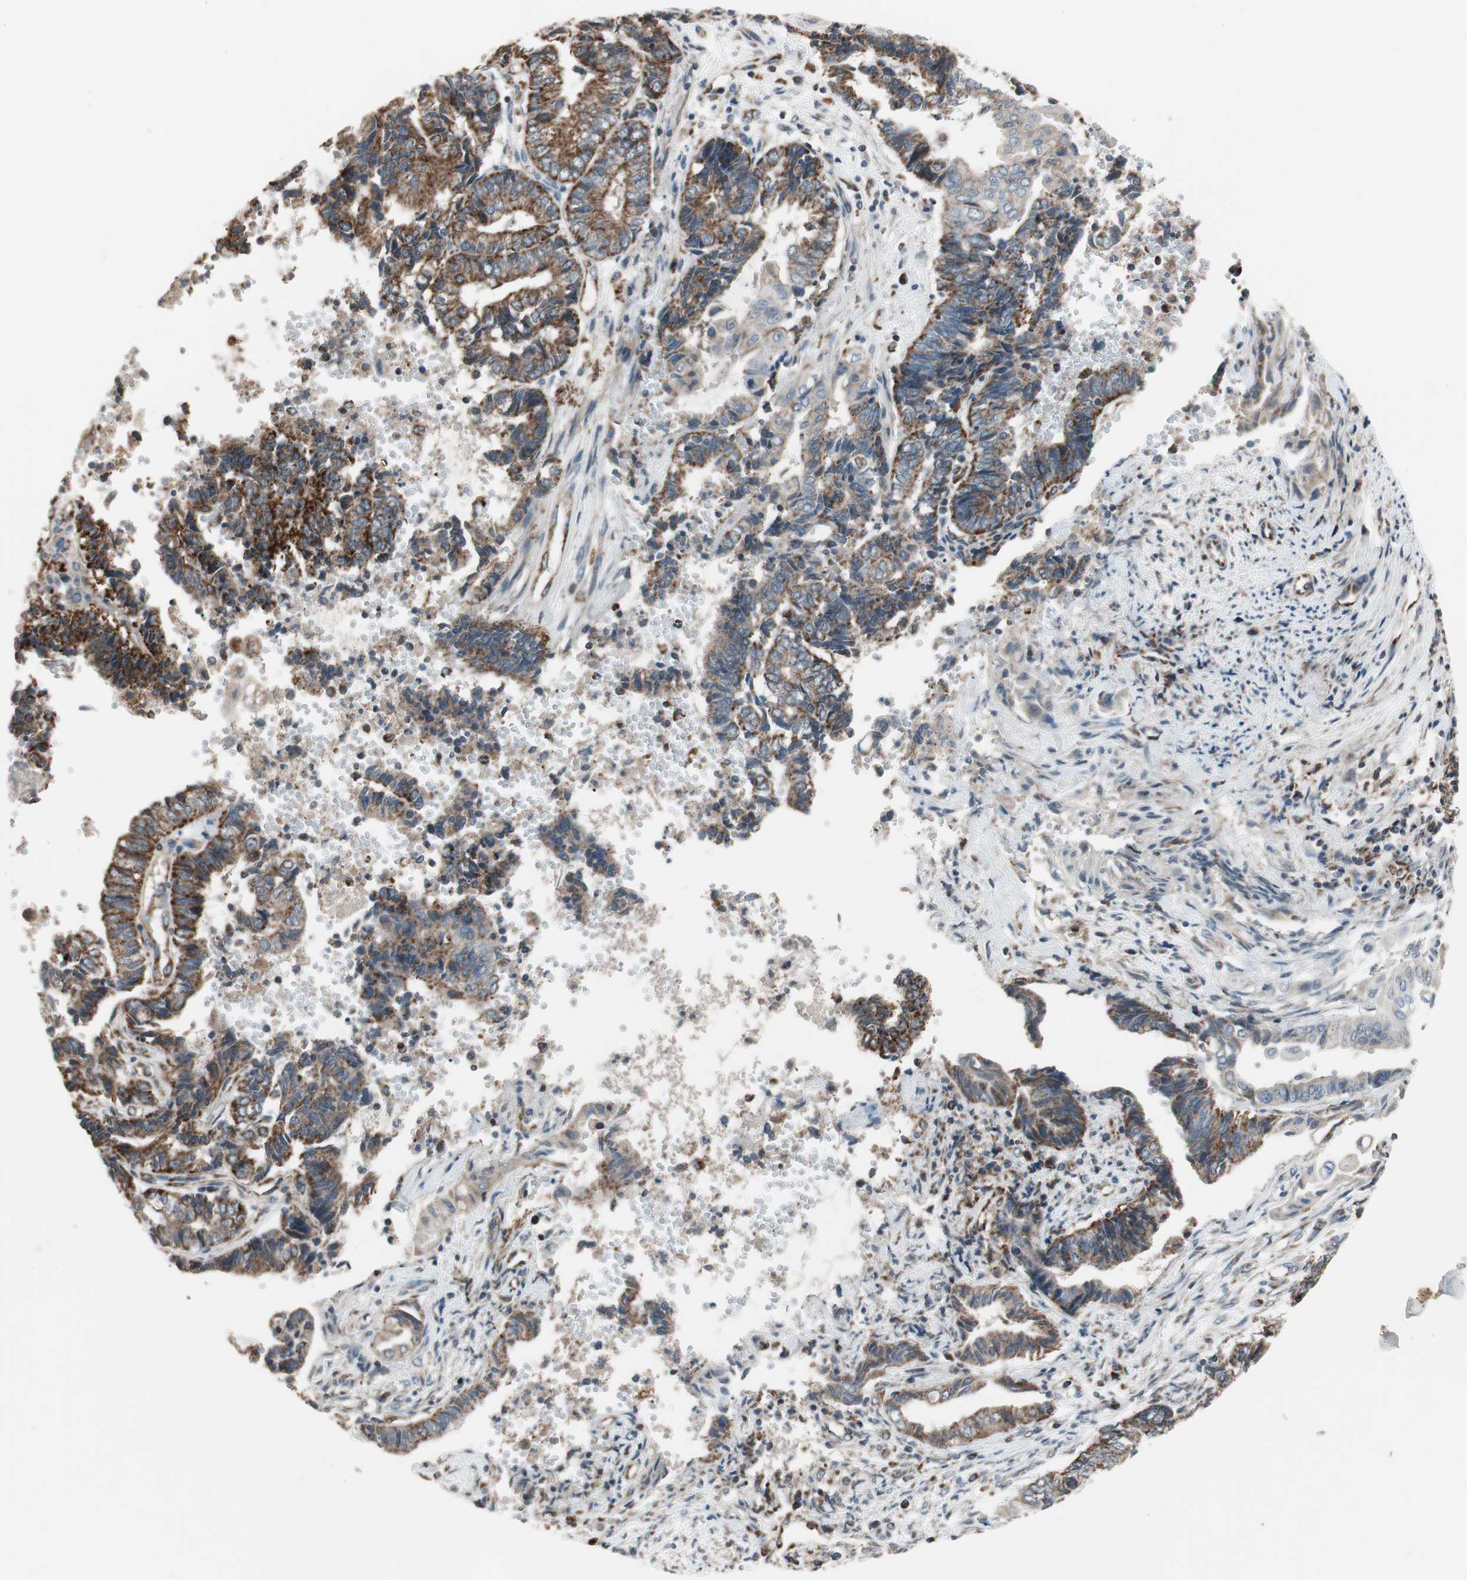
{"staining": {"intensity": "moderate", "quantity": ">75%", "location": "cytoplasmic/membranous"}, "tissue": "endometrial cancer", "cell_type": "Tumor cells", "image_type": "cancer", "snomed": [{"axis": "morphology", "description": "Adenocarcinoma, NOS"}, {"axis": "topography", "description": "Uterus"}, {"axis": "topography", "description": "Endometrium"}], "caption": "Human endometrial adenocarcinoma stained with a protein marker demonstrates moderate staining in tumor cells.", "gene": "CPT1A", "patient": {"sex": "female", "age": 70}}